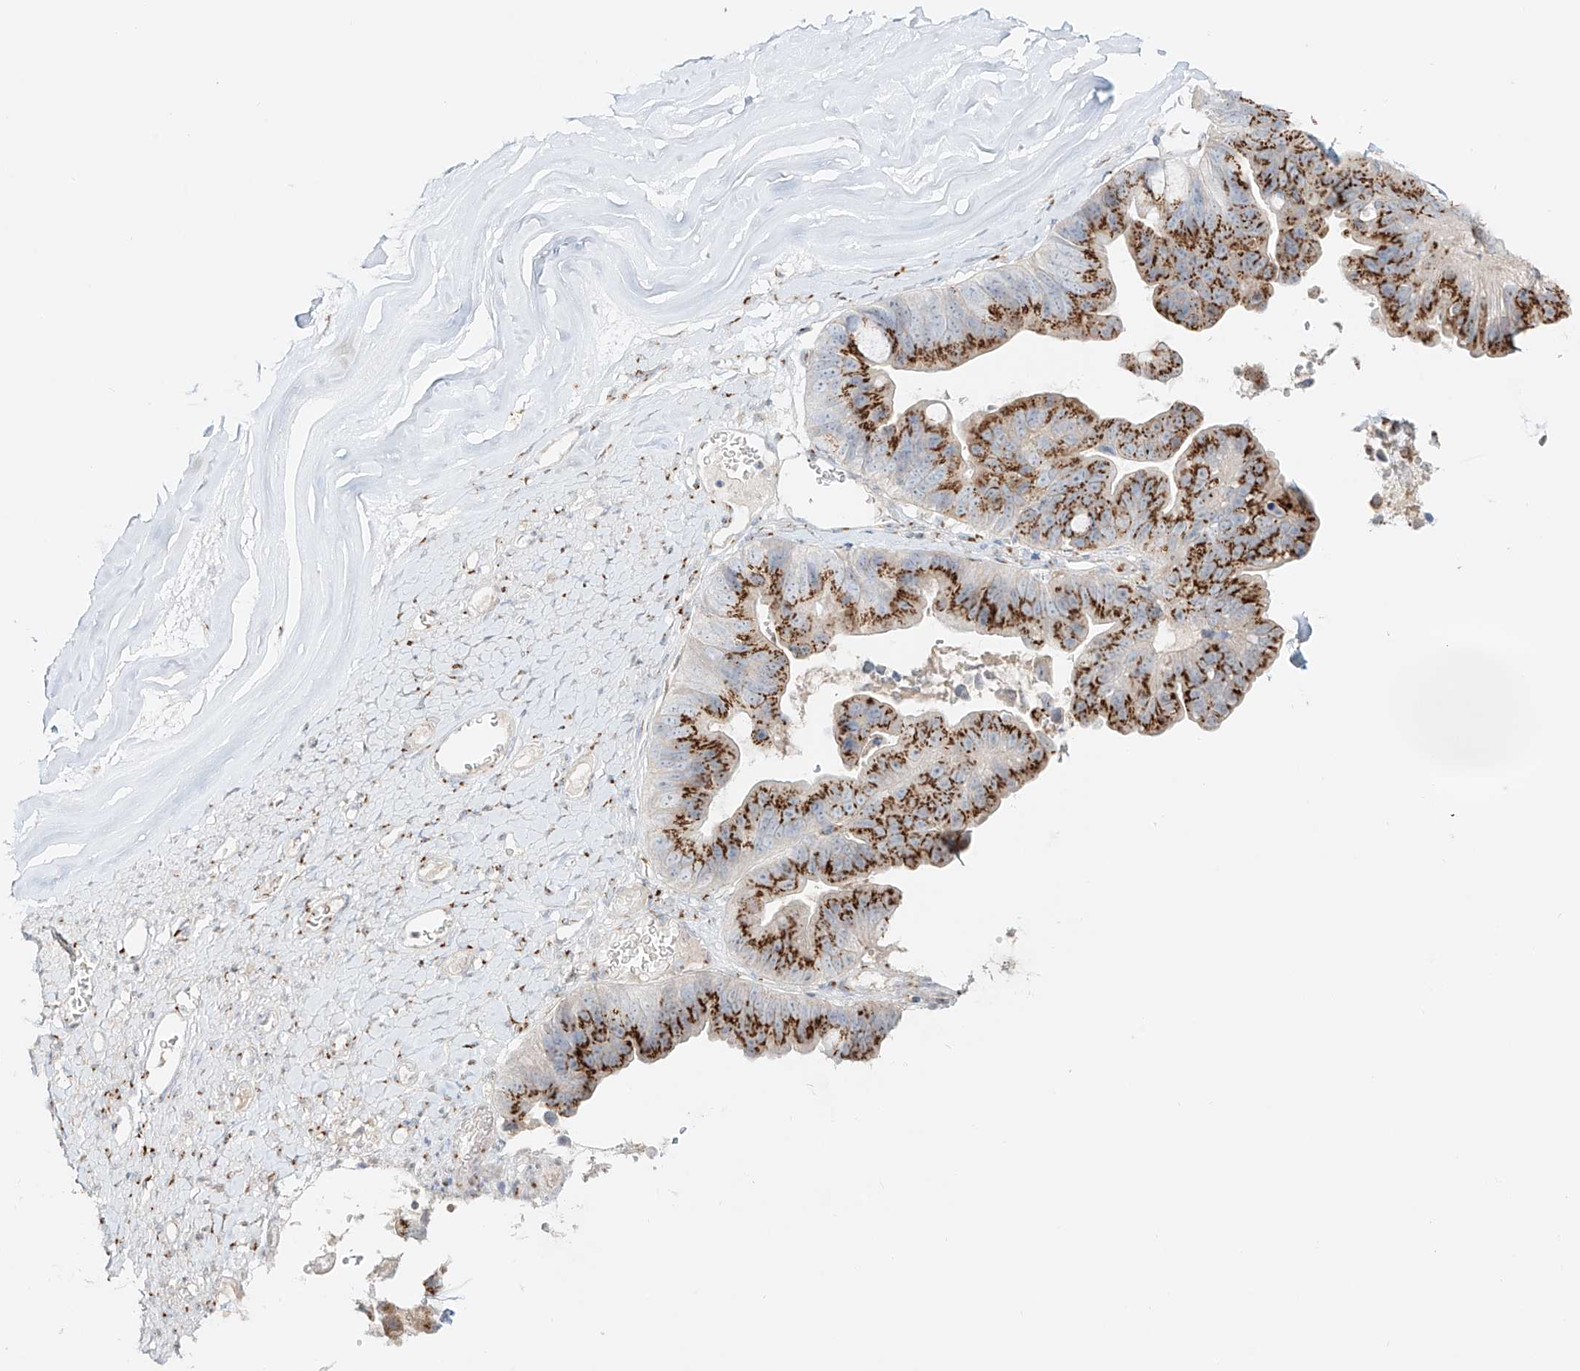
{"staining": {"intensity": "strong", "quantity": ">75%", "location": "cytoplasmic/membranous"}, "tissue": "ovarian cancer", "cell_type": "Tumor cells", "image_type": "cancer", "snomed": [{"axis": "morphology", "description": "Cystadenocarcinoma, mucinous, NOS"}, {"axis": "topography", "description": "Ovary"}], "caption": "This image displays IHC staining of mucinous cystadenocarcinoma (ovarian), with high strong cytoplasmic/membranous positivity in about >75% of tumor cells.", "gene": "BSDC1", "patient": {"sex": "female", "age": 61}}